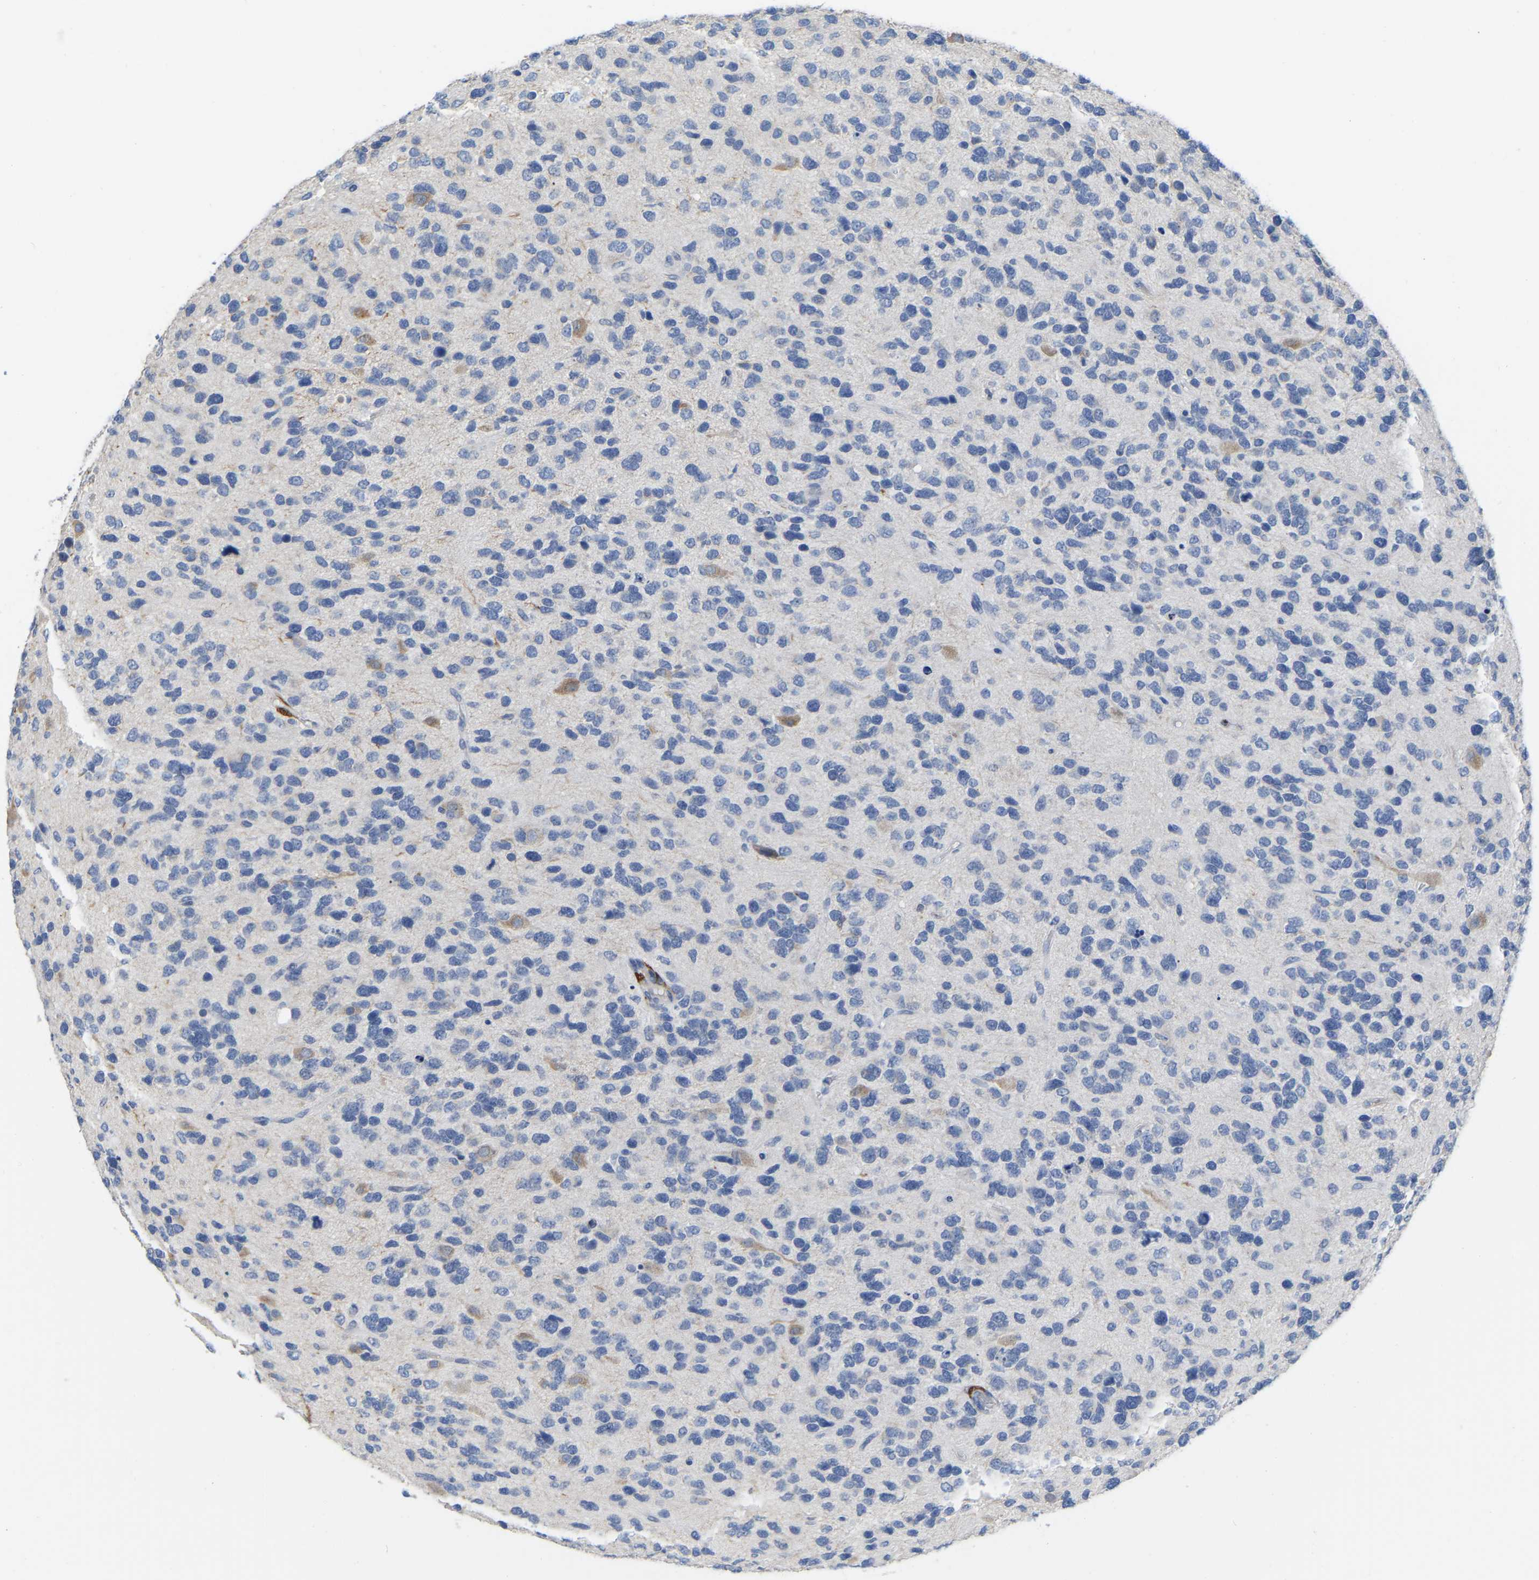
{"staining": {"intensity": "negative", "quantity": "none", "location": "none"}, "tissue": "glioma", "cell_type": "Tumor cells", "image_type": "cancer", "snomed": [{"axis": "morphology", "description": "Glioma, malignant, High grade"}, {"axis": "topography", "description": "Brain"}], "caption": "Tumor cells show no significant protein staining in glioma.", "gene": "ULBP2", "patient": {"sex": "female", "age": 58}}